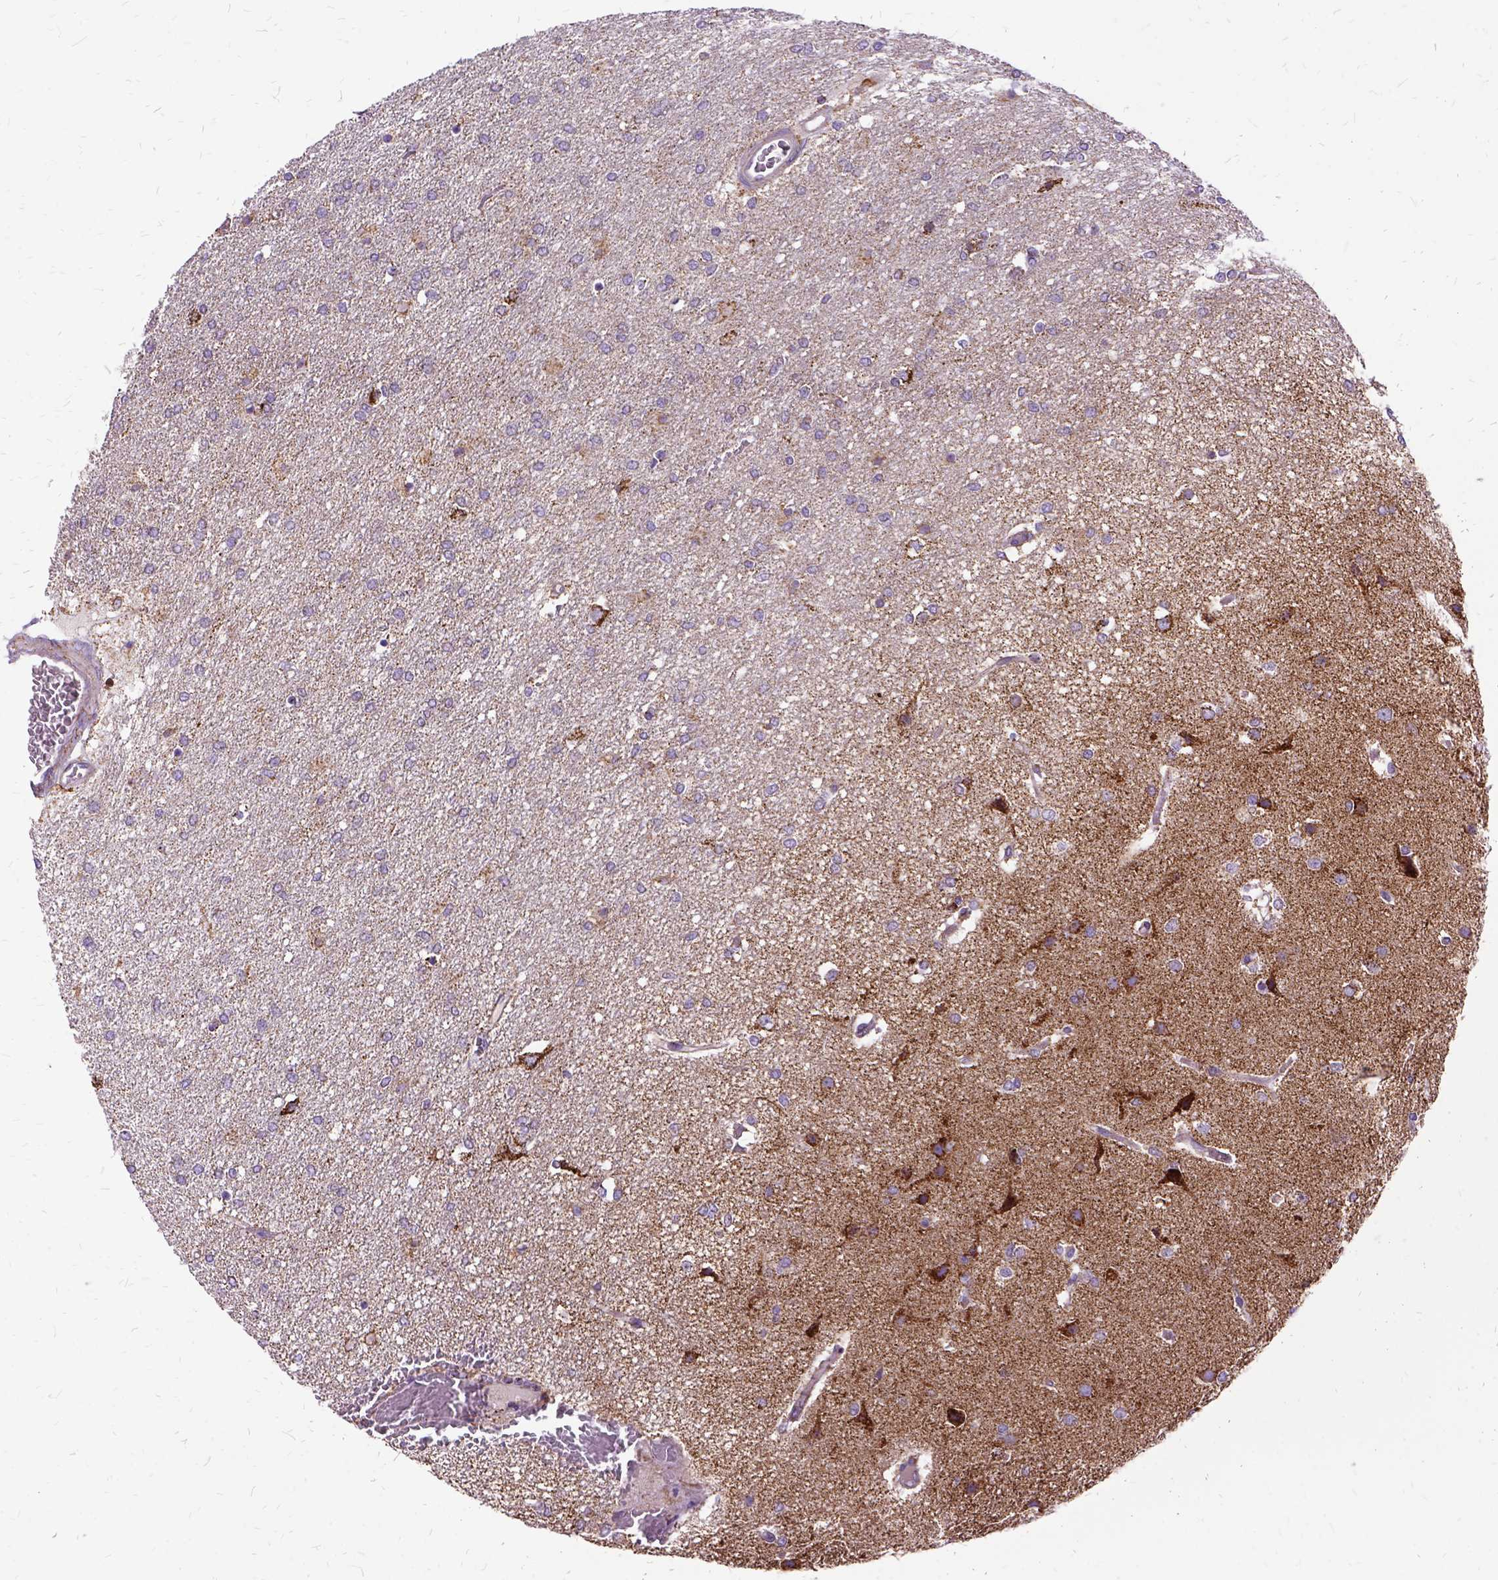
{"staining": {"intensity": "negative", "quantity": "none", "location": "none"}, "tissue": "glioma", "cell_type": "Tumor cells", "image_type": "cancer", "snomed": [{"axis": "morphology", "description": "Glioma, malignant, High grade"}, {"axis": "topography", "description": "Brain"}], "caption": "DAB immunohistochemical staining of malignant high-grade glioma reveals no significant staining in tumor cells.", "gene": "OXCT1", "patient": {"sex": "female", "age": 61}}